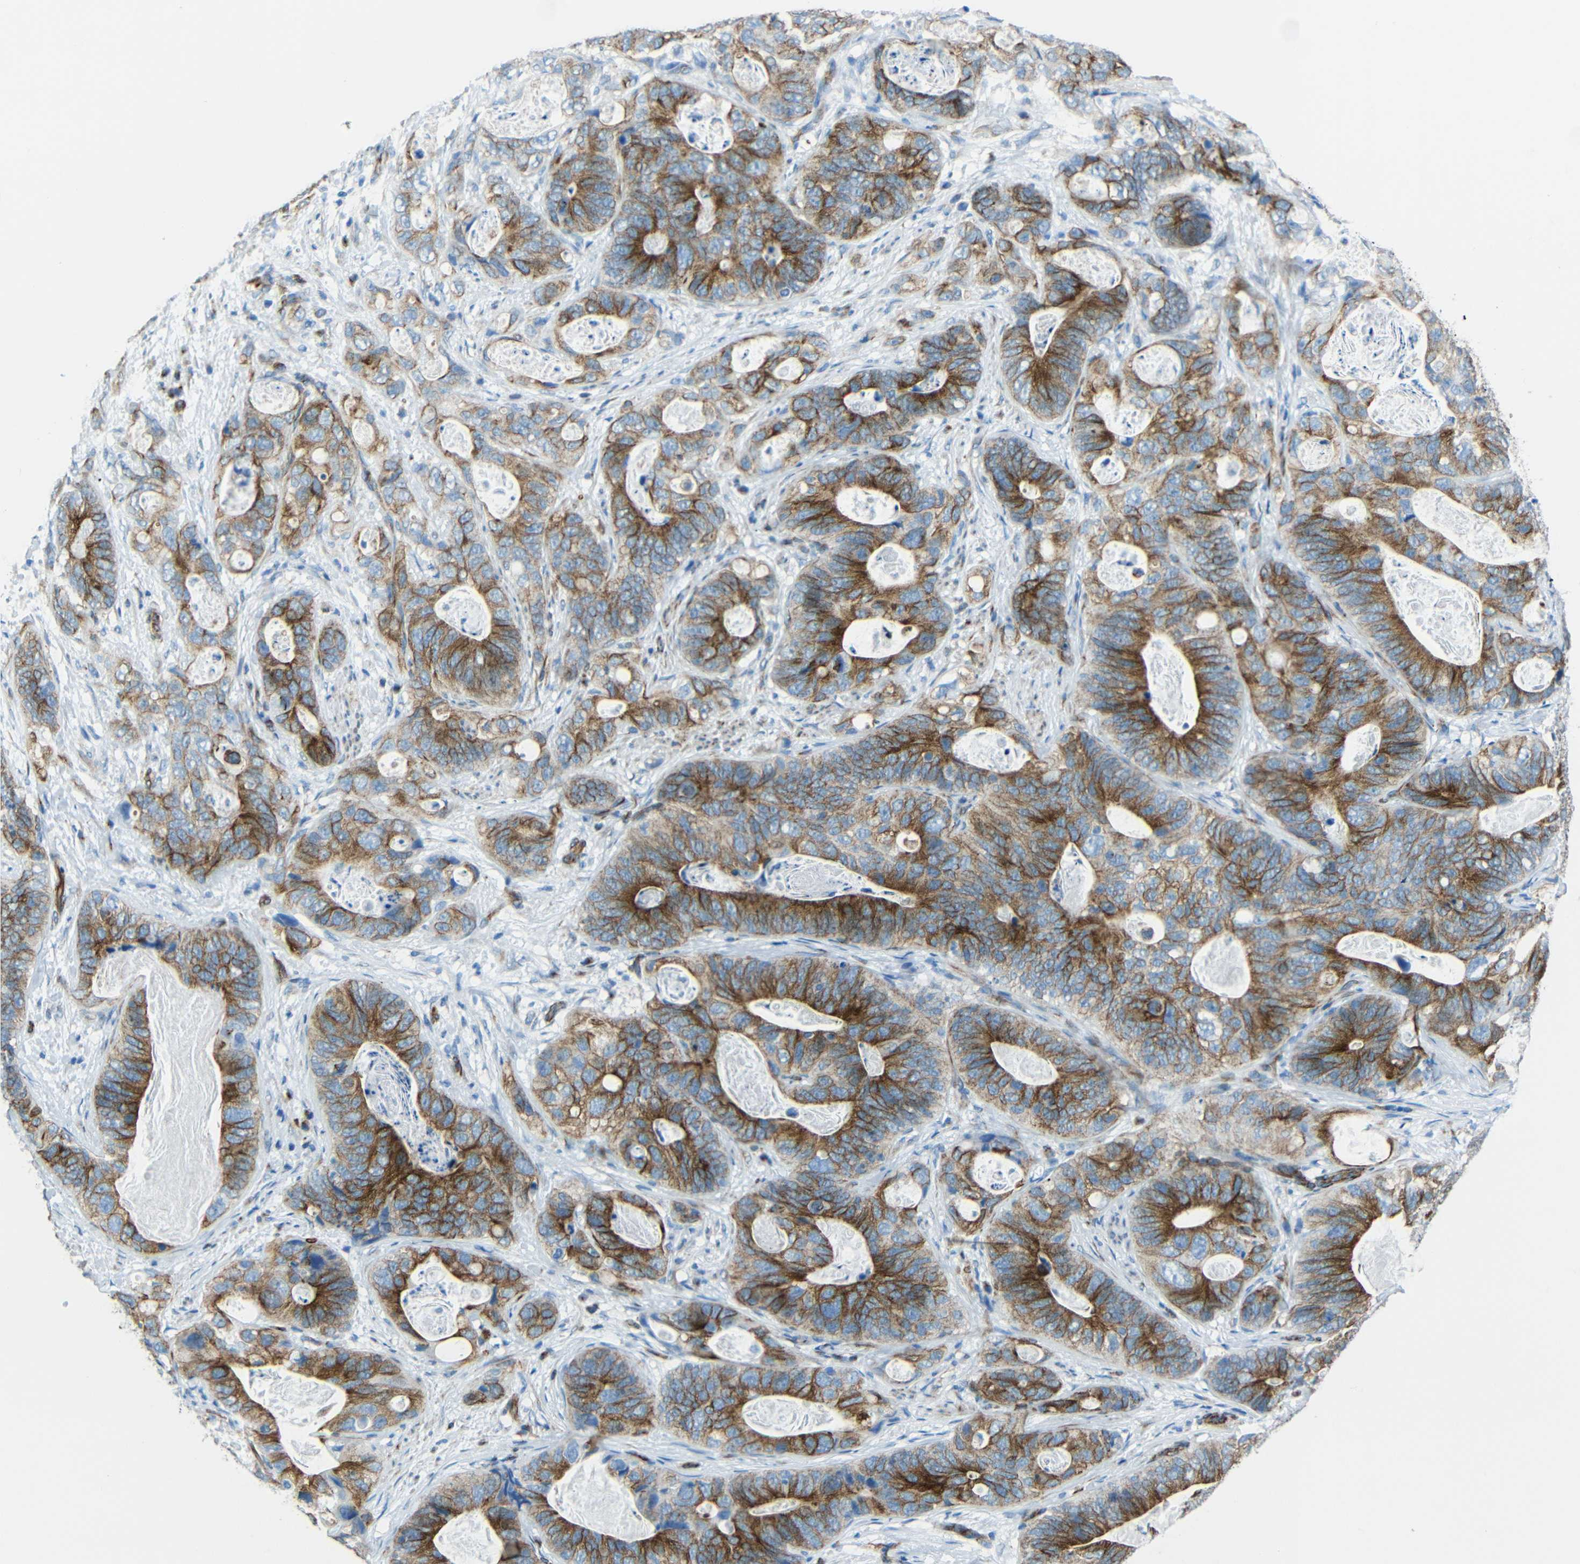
{"staining": {"intensity": "strong", "quantity": ">75%", "location": "cytoplasmic/membranous"}, "tissue": "stomach cancer", "cell_type": "Tumor cells", "image_type": "cancer", "snomed": [{"axis": "morphology", "description": "Adenocarcinoma, NOS"}, {"axis": "topography", "description": "Stomach"}], "caption": "Stomach cancer (adenocarcinoma) stained with a protein marker reveals strong staining in tumor cells.", "gene": "TUBB4B", "patient": {"sex": "female", "age": 89}}